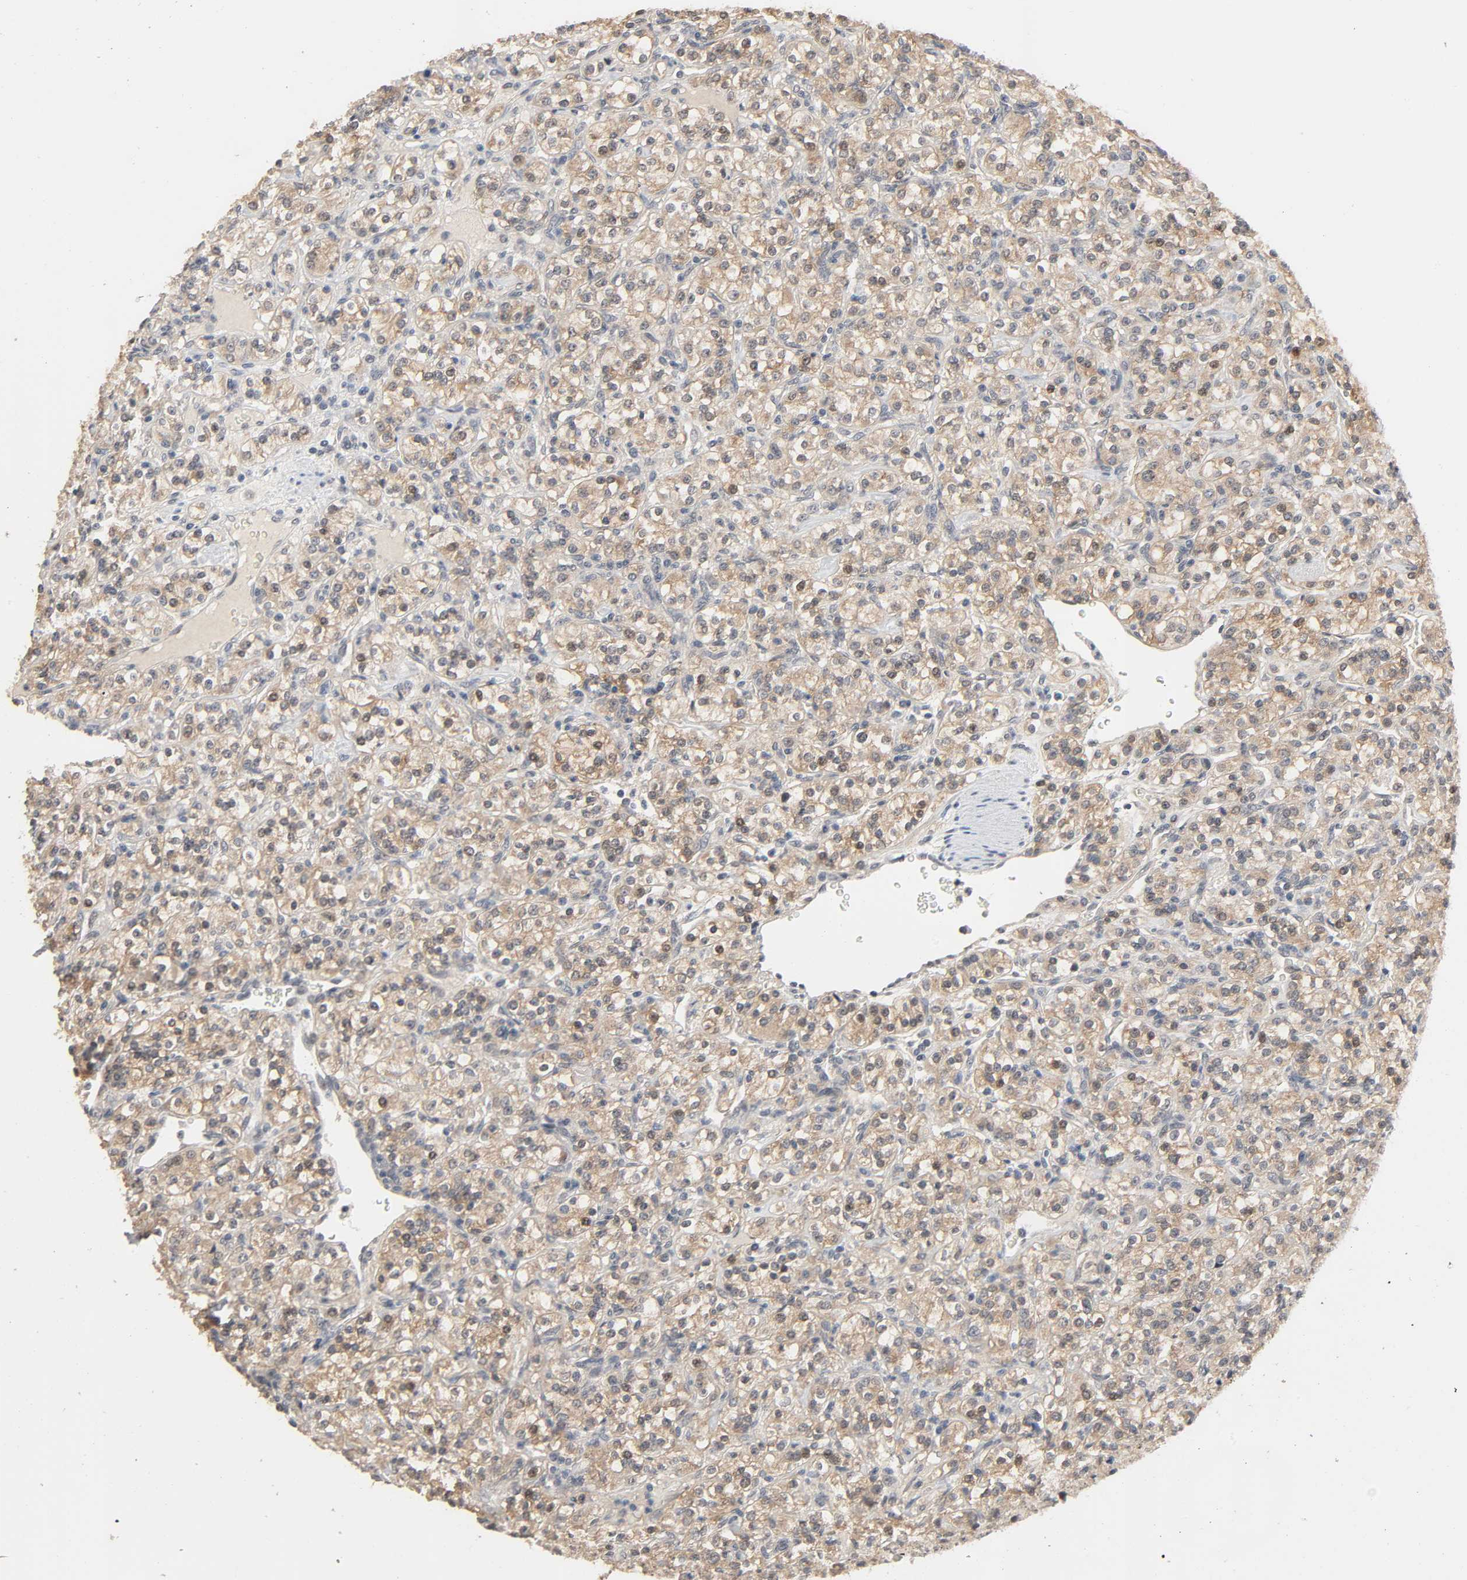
{"staining": {"intensity": "moderate", "quantity": "25%-75%", "location": "cytoplasmic/membranous,nuclear"}, "tissue": "renal cancer", "cell_type": "Tumor cells", "image_type": "cancer", "snomed": [{"axis": "morphology", "description": "Adenocarcinoma, NOS"}, {"axis": "topography", "description": "Kidney"}], "caption": "Adenocarcinoma (renal) stained with a protein marker demonstrates moderate staining in tumor cells.", "gene": "MAGEA8", "patient": {"sex": "male", "age": 77}}